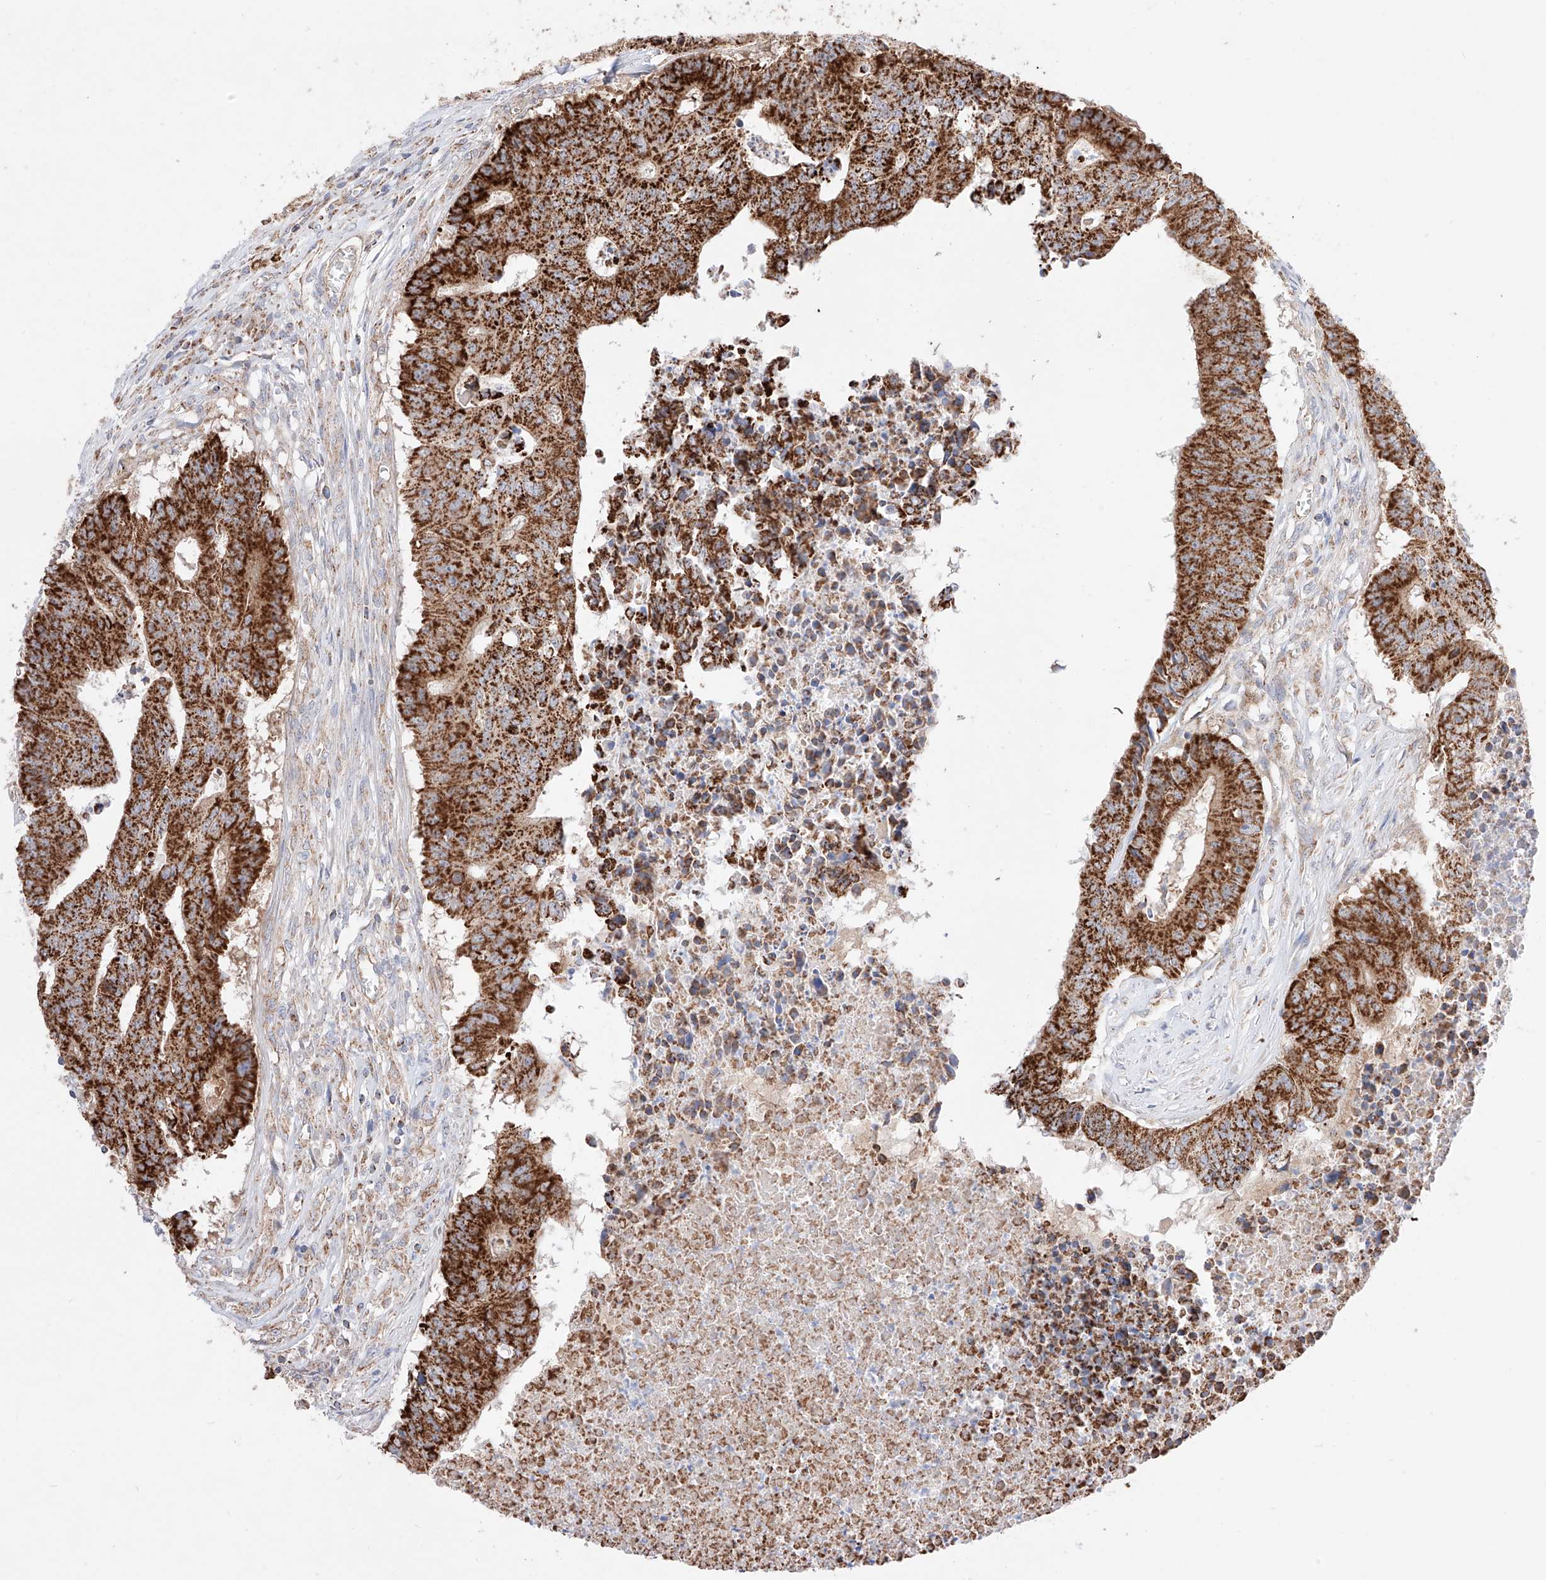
{"staining": {"intensity": "strong", "quantity": ">75%", "location": "cytoplasmic/membranous"}, "tissue": "colorectal cancer", "cell_type": "Tumor cells", "image_type": "cancer", "snomed": [{"axis": "morphology", "description": "Adenocarcinoma, NOS"}, {"axis": "topography", "description": "Colon"}], "caption": "Colorectal cancer (adenocarcinoma) was stained to show a protein in brown. There is high levels of strong cytoplasmic/membranous staining in about >75% of tumor cells.", "gene": "KTI12", "patient": {"sex": "male", "age": 87}}